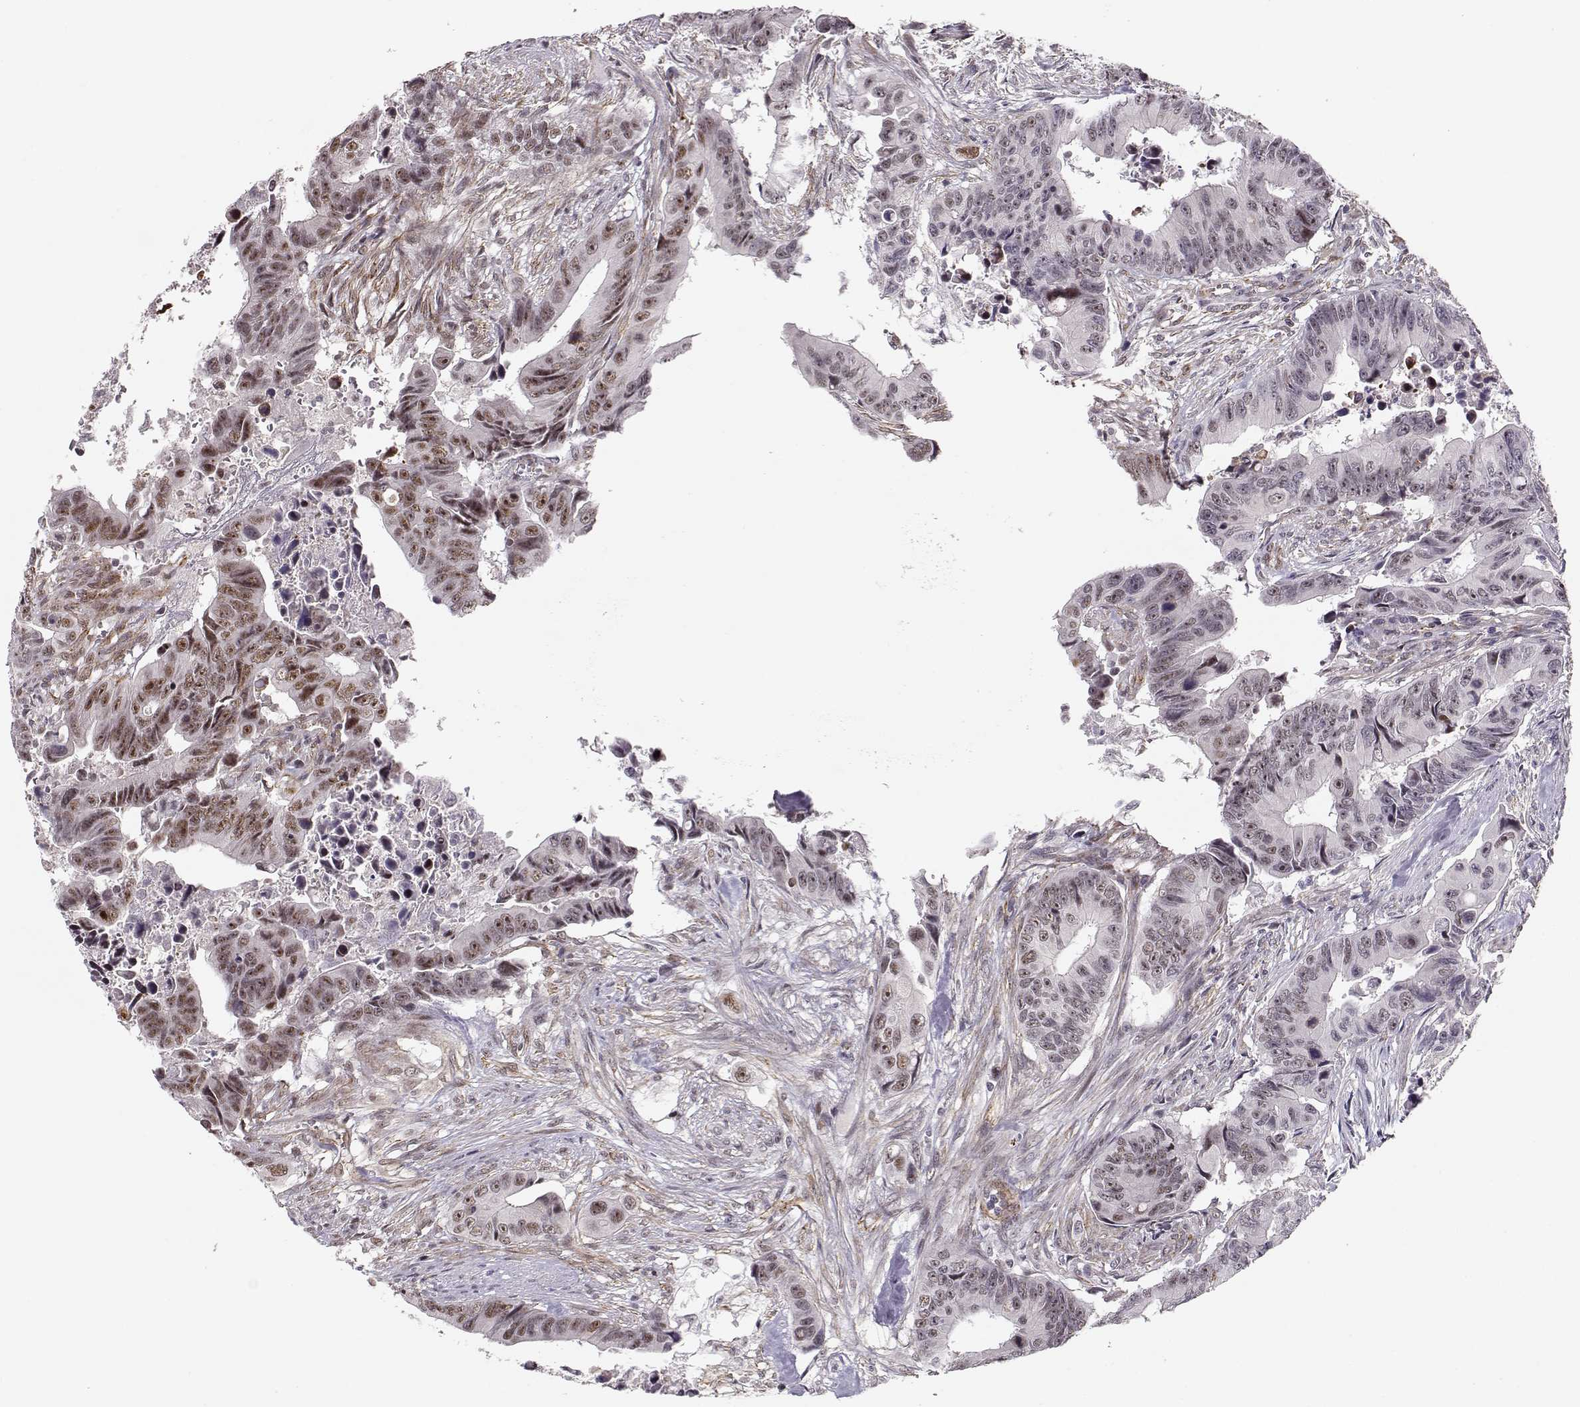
{"staining": {"intensity": "strong", "quantity": "<25%", "location": "nuclear"}, "tissue": "colorectal cancer", "cell_type": "Tumor cells", "image_type": "cancer", "snomed": [{"axis": "morphology", "description": "Adenocarcinoma, NOS"}, {"axis": "topography", "description": "Colon"}], "caption": "Protein expression analysis of colorectal cancer shows strong nuclear positivity in about <25% of tumor cells. Nuclei are stained in blue.", "gene": "CIR1", "patient": {"sex": "female", "age": 87}}